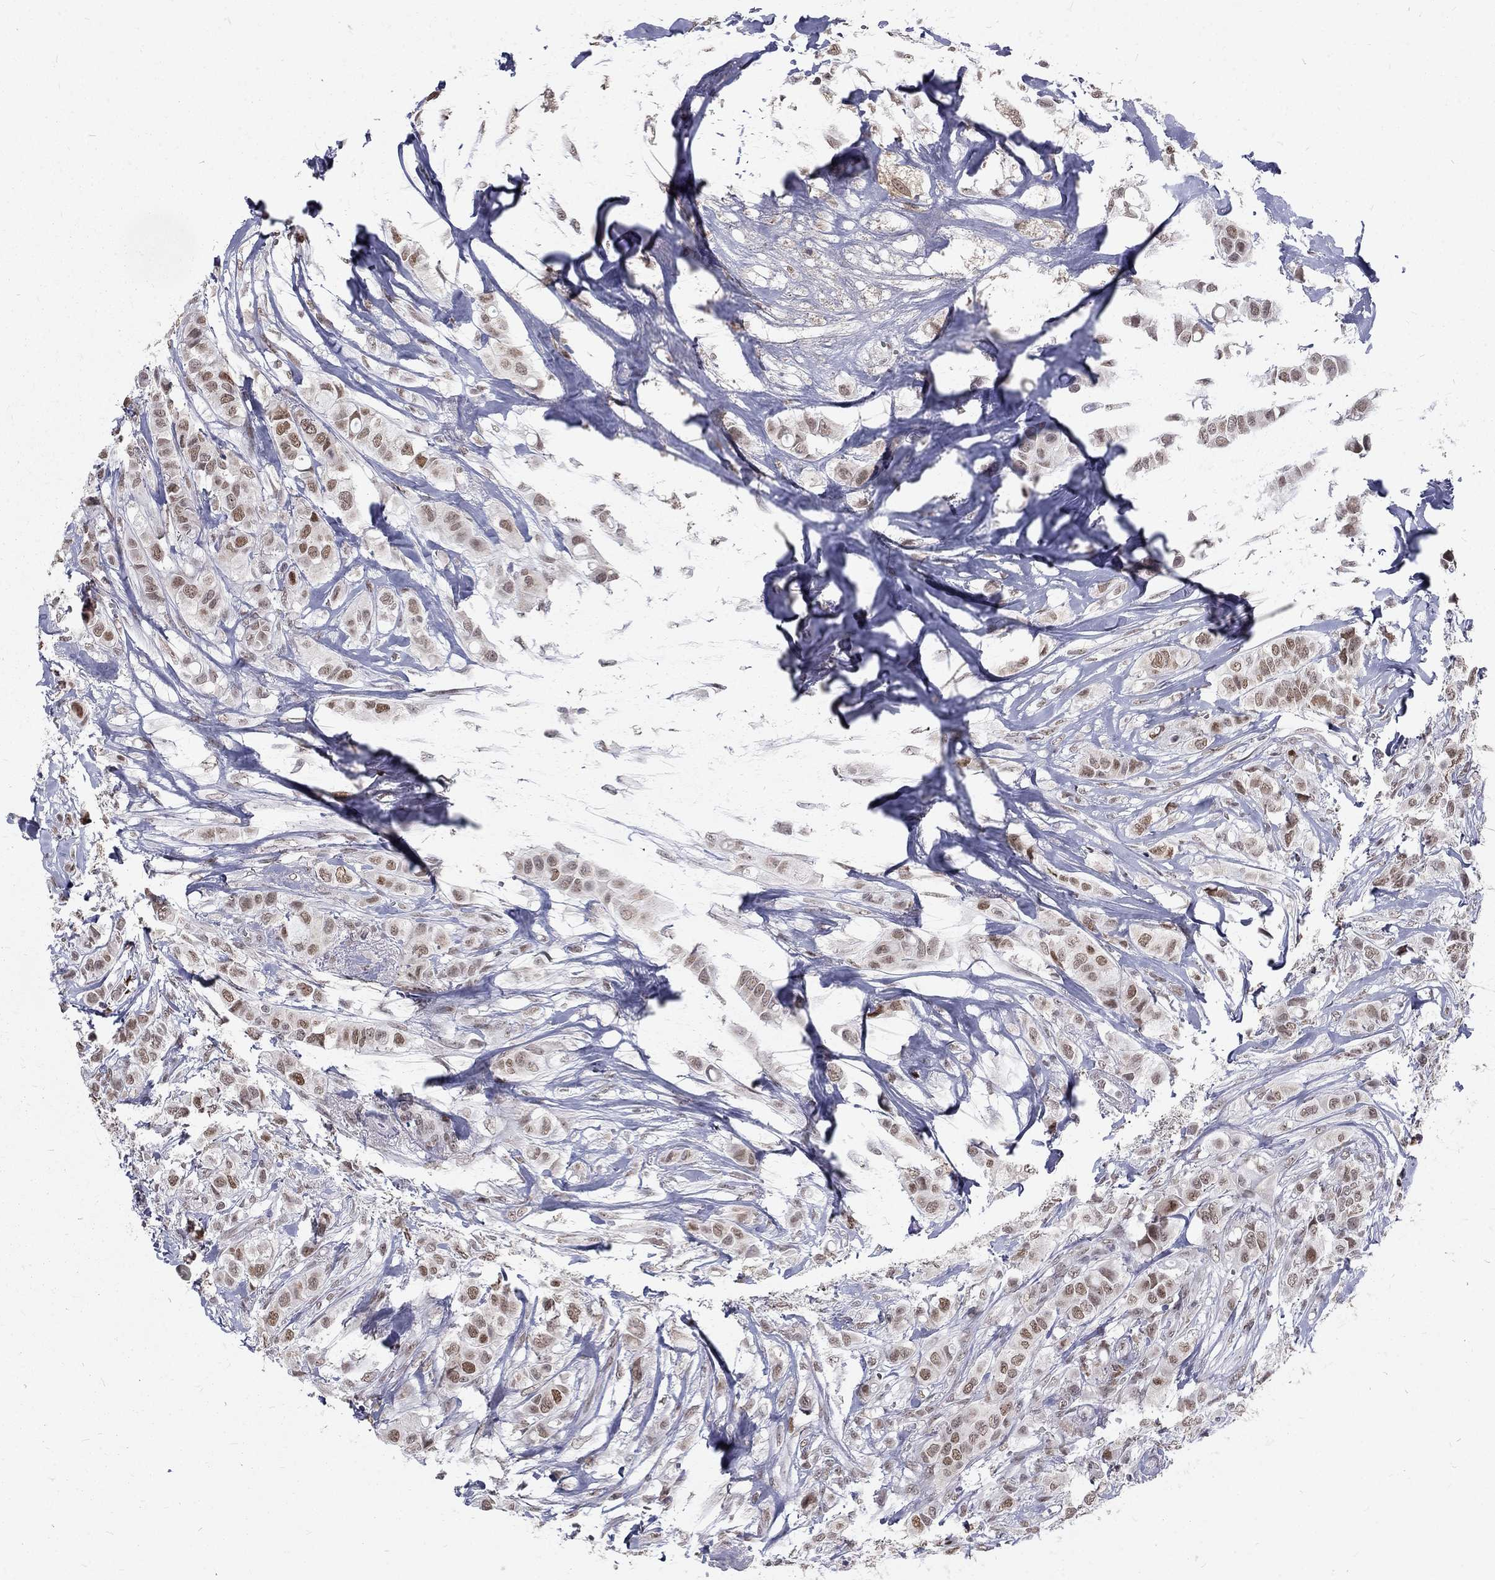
{"staining": {"intensity": "moderate", "quantity": ">75%", "location": "nuclear"}, "tissue": "breast cancer", "cell_type": "Tumor cells", "image_type": "cancer", "snomed": [{"axis": "morphology", "description": "Duct carcinoma"}, {"axis": "topography", "description": "Breast"}], "caption": "Tumor cells demonstrate medium levels of moderate nuclear staining in about >75% of cells in infiltrating ductal carcinoma (breast).", "gene": "TCEAL1", "patient": {"sex": "female", "age": 85}}